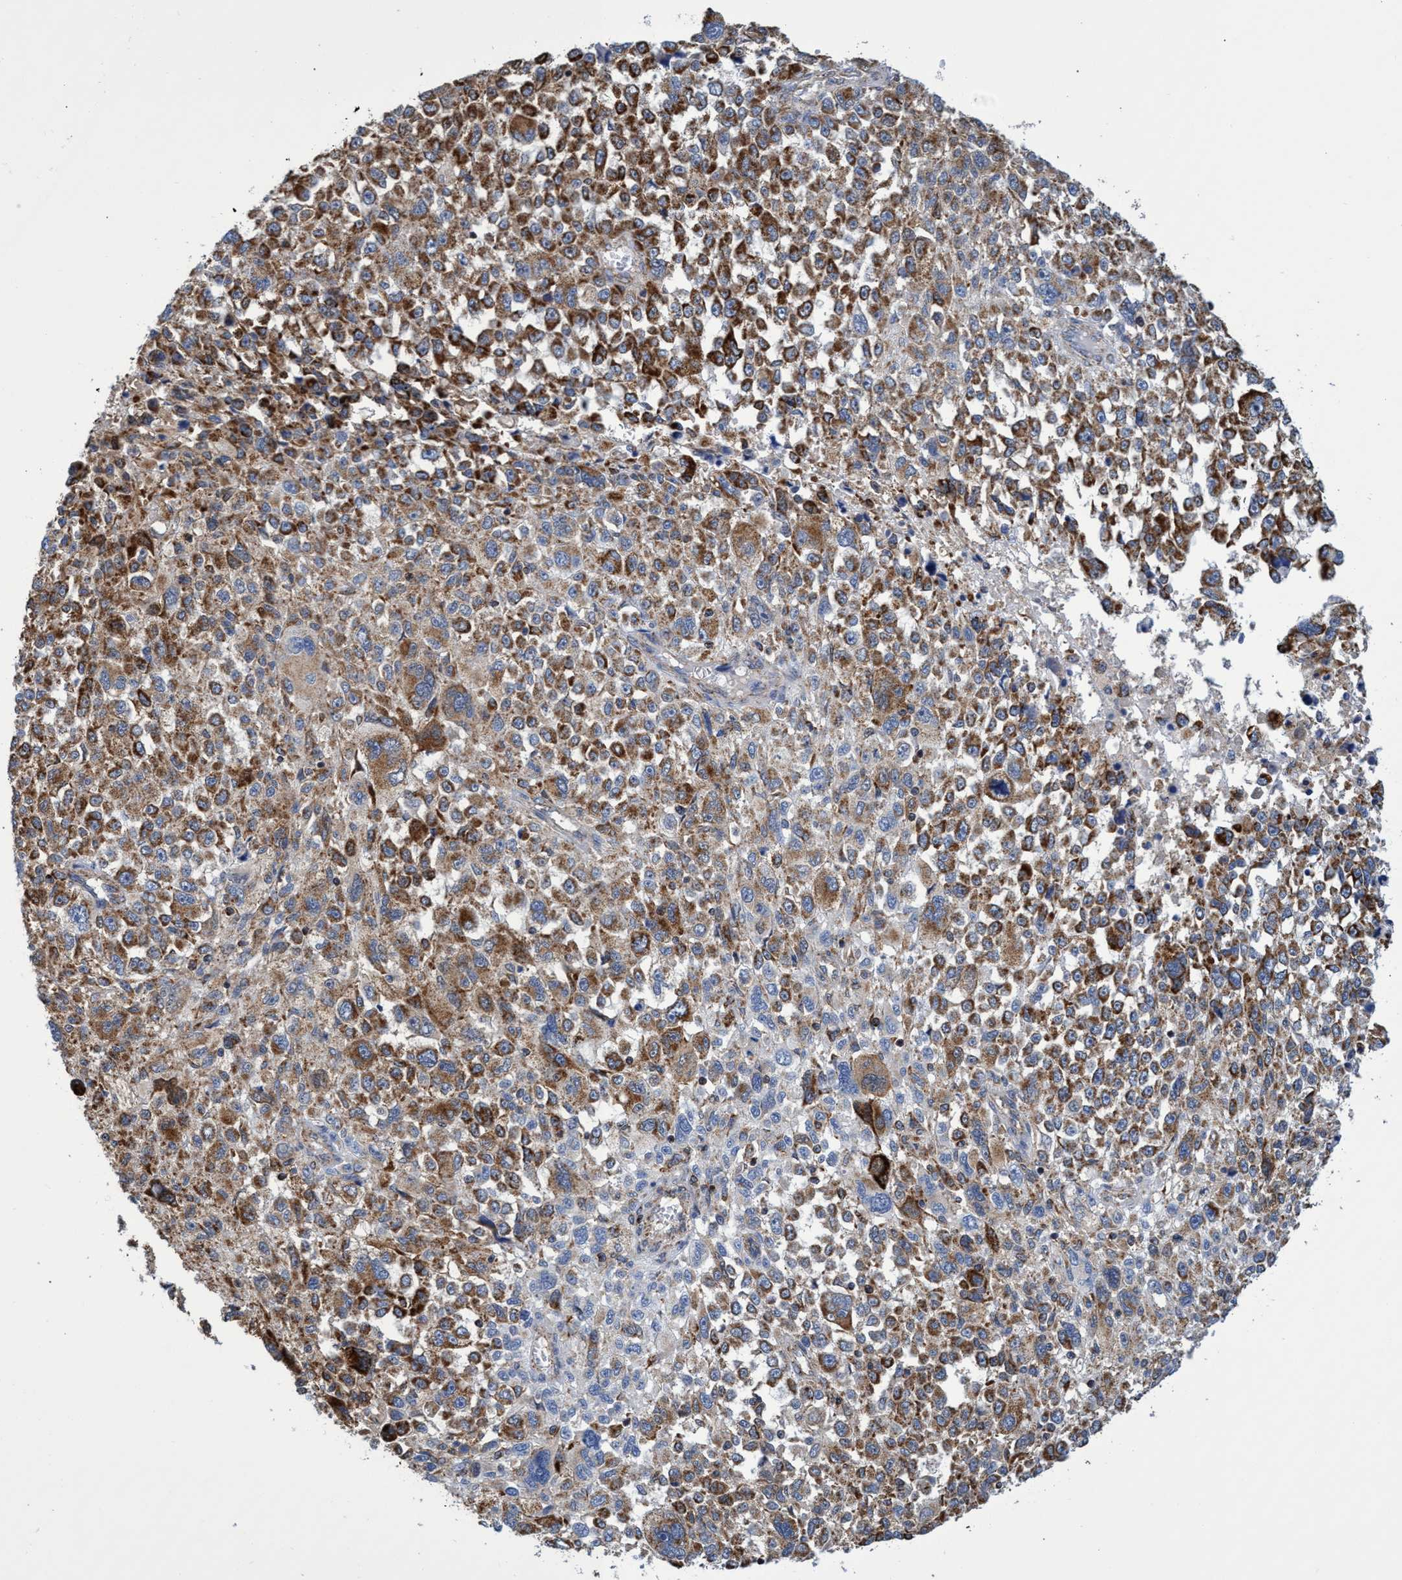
{"staining": {"intensity": "moderate", "quantity": ">75%", "location": "cytoplasmic/membranous"}, "tissue": "melanoma", "cell_type": "Tumor cells", "image_type": "cancer", "snomed": [{"axis": "morphology", "description": "Malignant melanoma, NOS"}, {"axis": "topography", "description": "Skin"}], "caption": "Tumor cells exhibit medium levels of moderate cytoplasmic/membranous expression in approximately >75% of cells in malignant melanoma. (DAB = brown stain, brightfield microscopy at high magnification).", "gene": "CRYZ", "patient": {"sex": "female", "age": 55}}